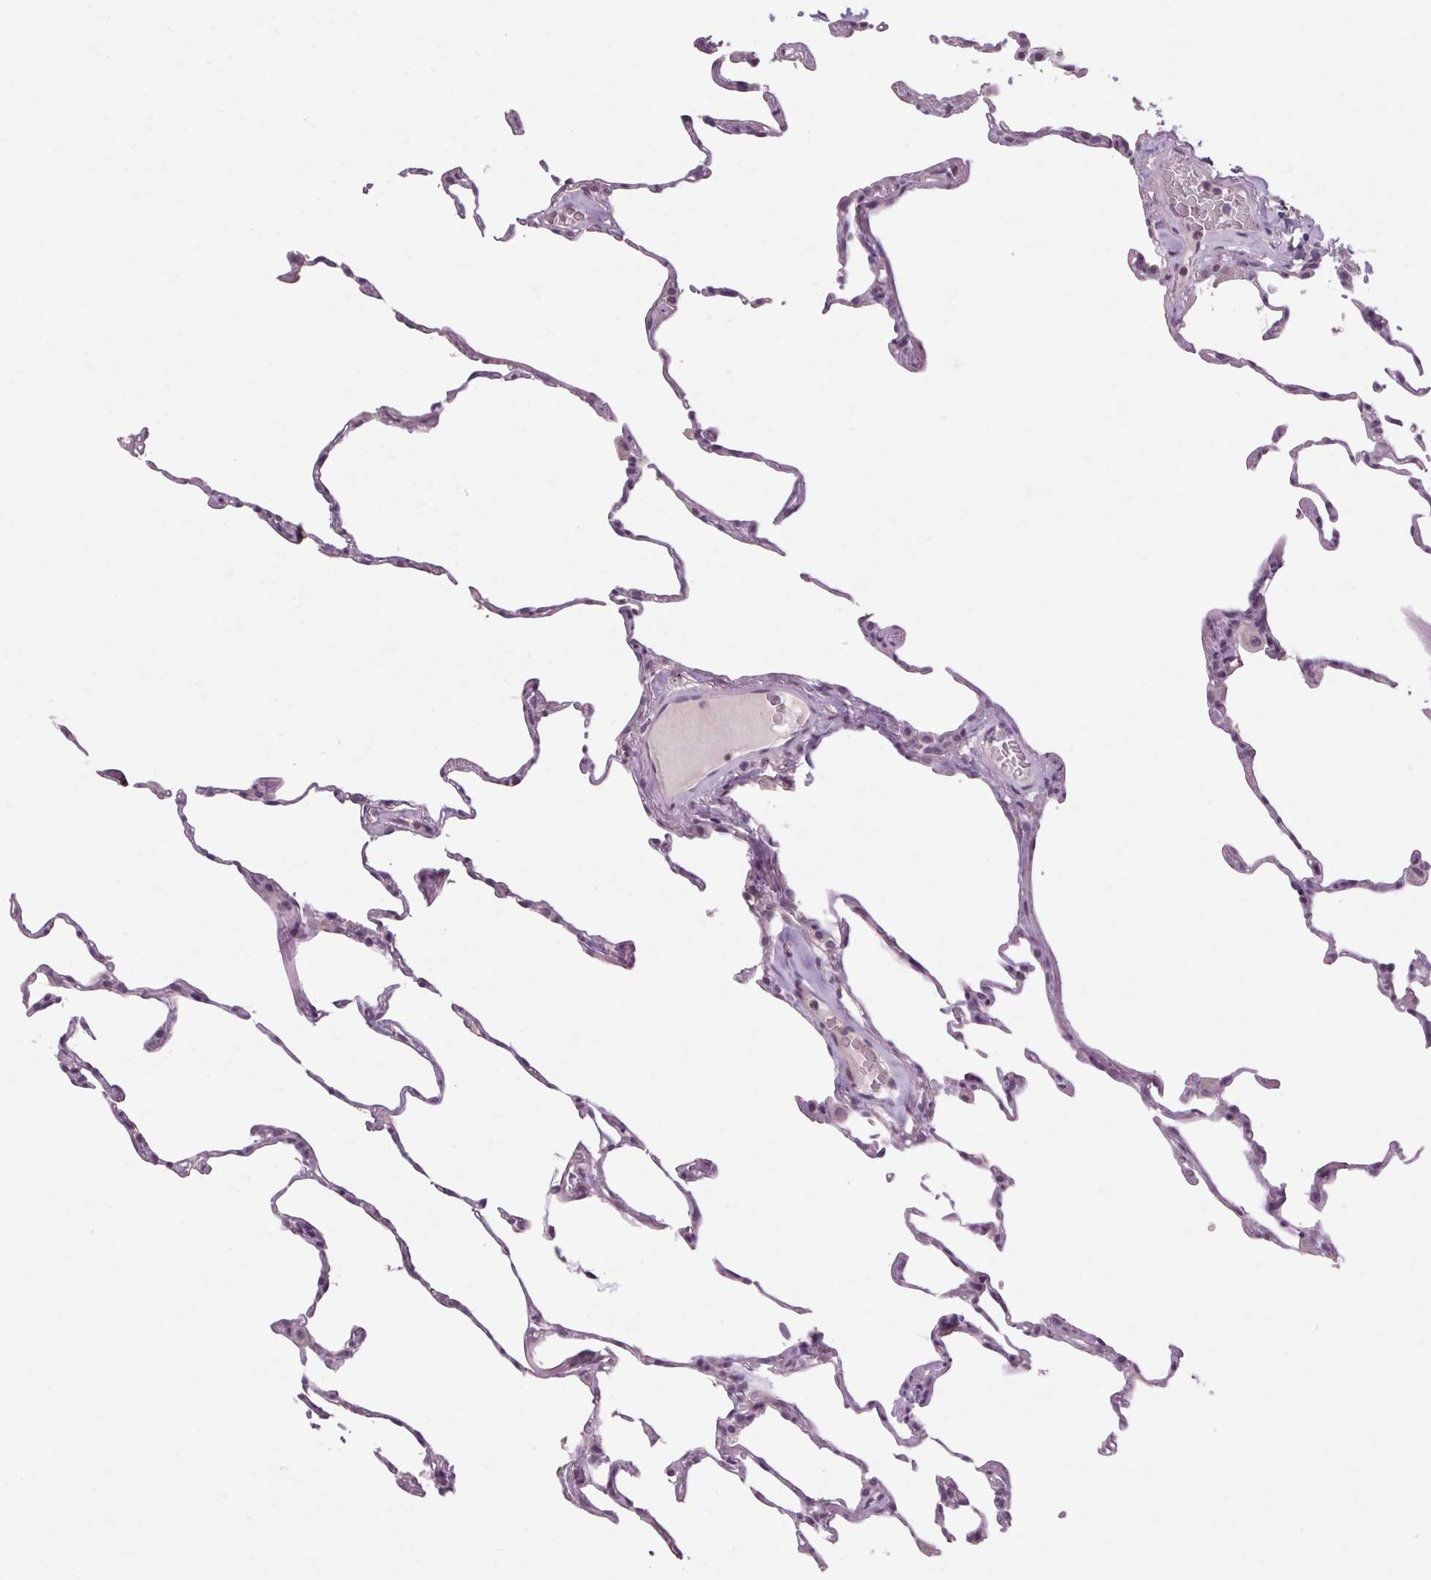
{"staining": {"intensity": "negative", "quantity": "none", "location": "none"}, "tissue": "lung", "cell_type": "Alveolar cells", "image_type": "normal", "snomed": [{"axis": "morphology", "description": "Normal tissue, NOS"}, {"axis": "topography", "description": "Lung"}], "caption": "Alveolar cells are negative for protein expression in unremarkable human lung. (DAB immunohistochemistry visualized using brightfield microscopy, high magnification).", "gene": "POMC", "patient": {"sex": "female", "age": 57}}